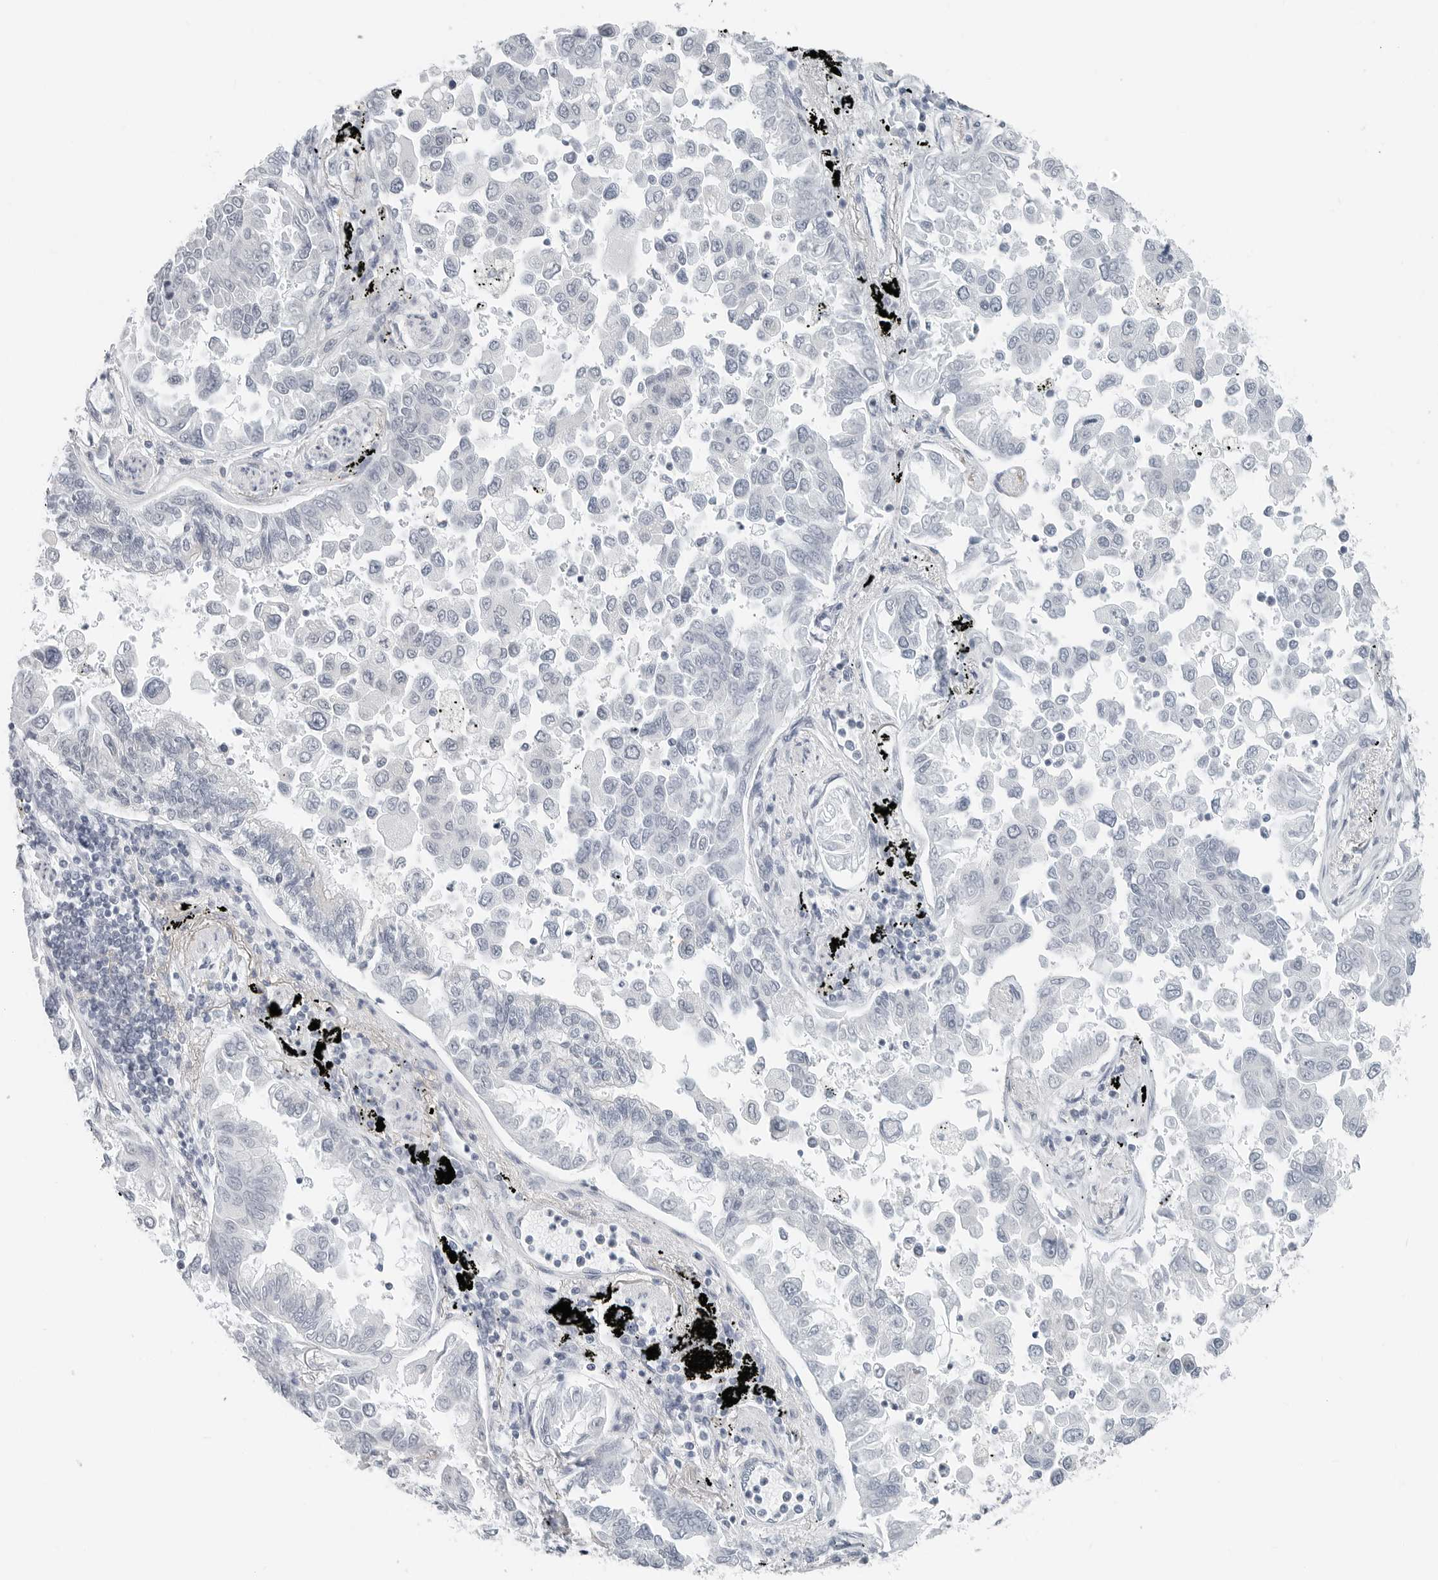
{"staining": {"intensity": "negative", "quantity": "none", "location": "none"}, "tissue": "lung cancer", "cell_type": "Tumor cells", "image_type": "cancer", "snomed": [{"axis": "morphology", "description": "Adenocarcinoma, NOS"}, {"axis": "topography", "description": "Lung"}], "caption": "Tumor cells are negative for brown protein staining in lung adenocarcinoma.", "gene": "XIRP1", "patient": {"sex": "female", "age": 67}}